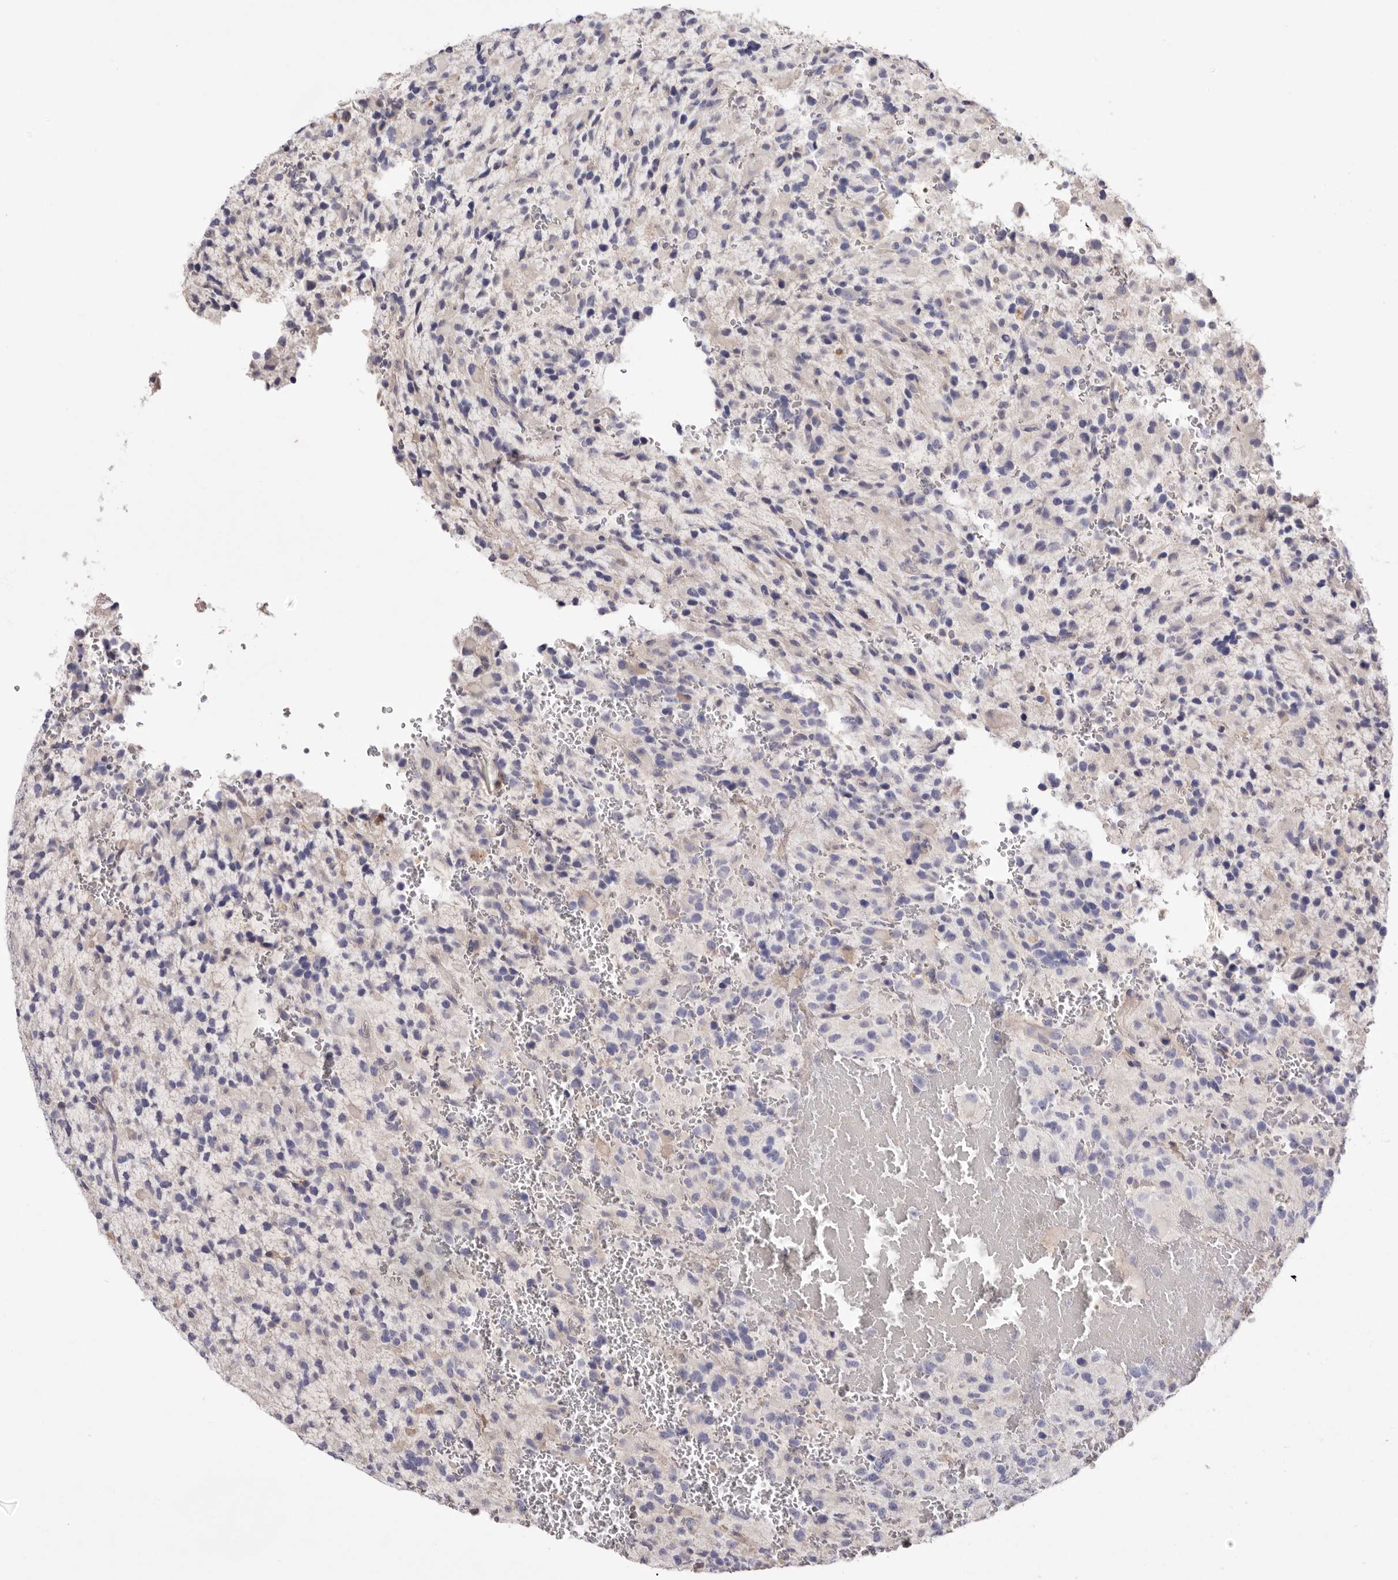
{"staining": {"intensity": "negative", "quantity": "none", "location": "none"}, "tissue": "glioma", "cell_type": "Tumor cells", "image_type": "cancer", "snomed": [{"axis": "morphology", "description": "Glioma, malignant, High grade"}, {"axis": "topography", "description": "Brain"}], "caption": "High power microscopy photomicrograph of an IHC histopathology image of high-grade glioma (malignant), revealing no significant staining in tumor cells. The staining was performed using DAB (3,3'-diaminobenzidine) to visualize the protein expression in brown, while the nuclei were stained in blue with hematoxylin (Magnification: 20x).", "gene": "S1PR5", "patient": {"sex": "male", "age": 34}}